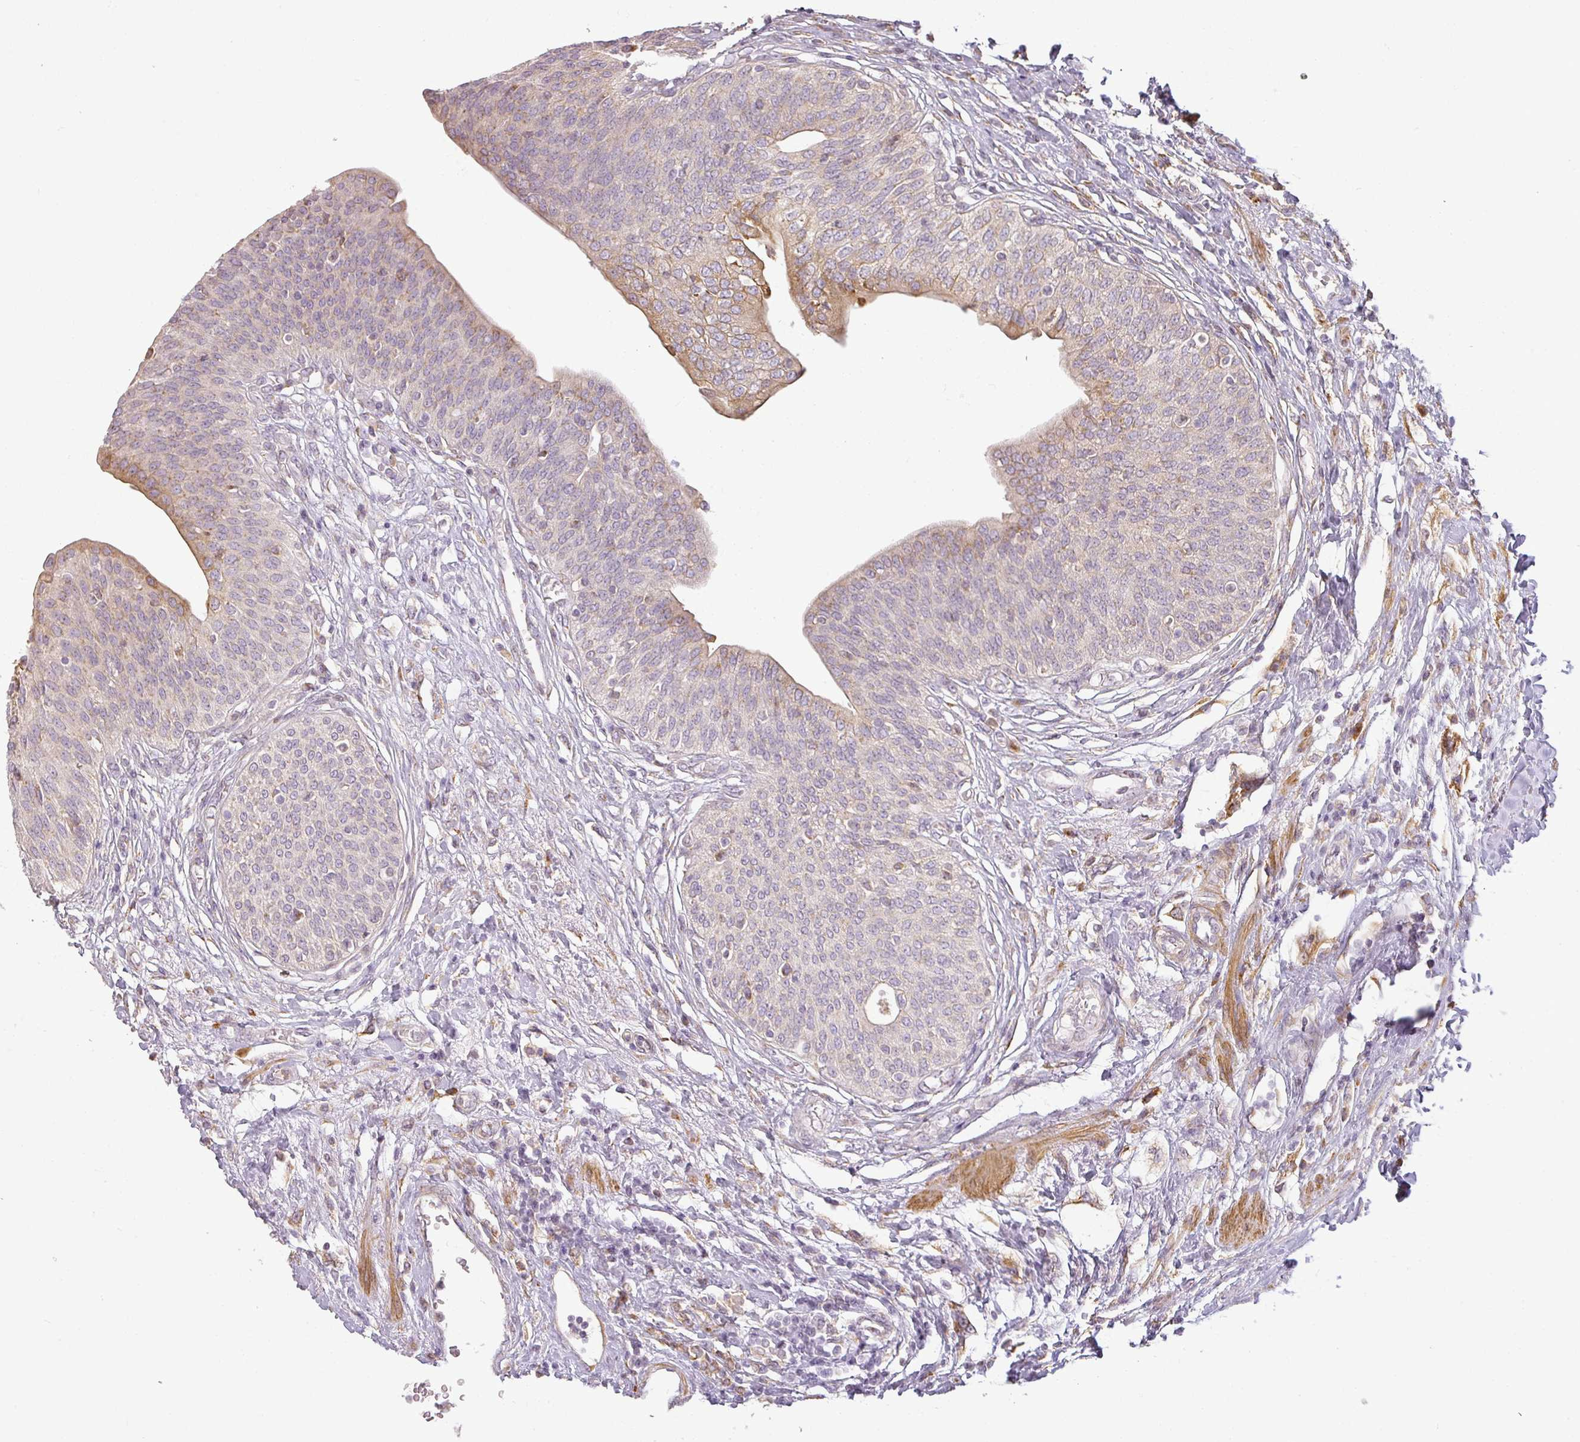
{"staining": {"intensity": "weak", "quantity": "<25%", "location": "cytoplasmic/membranous"}, "tissue": "urothelial cancer", "cell_type": "Tumor cells", "image_type": "cancer", "snomed": [{"axis": "morphology", "description": "Urothelial carcinoma, High grade"}, {"axis": "topography", "description": "Urinary bladder"}], "caption": "High power microscopy micrograph of an immunohistochemistry (IHC) micrograph of high-grade urothelial carcinoma, revealing no significant expression in tumor cells.", "gene": "CCDC144A", "patient": {"sex": "female", "age": 79}}